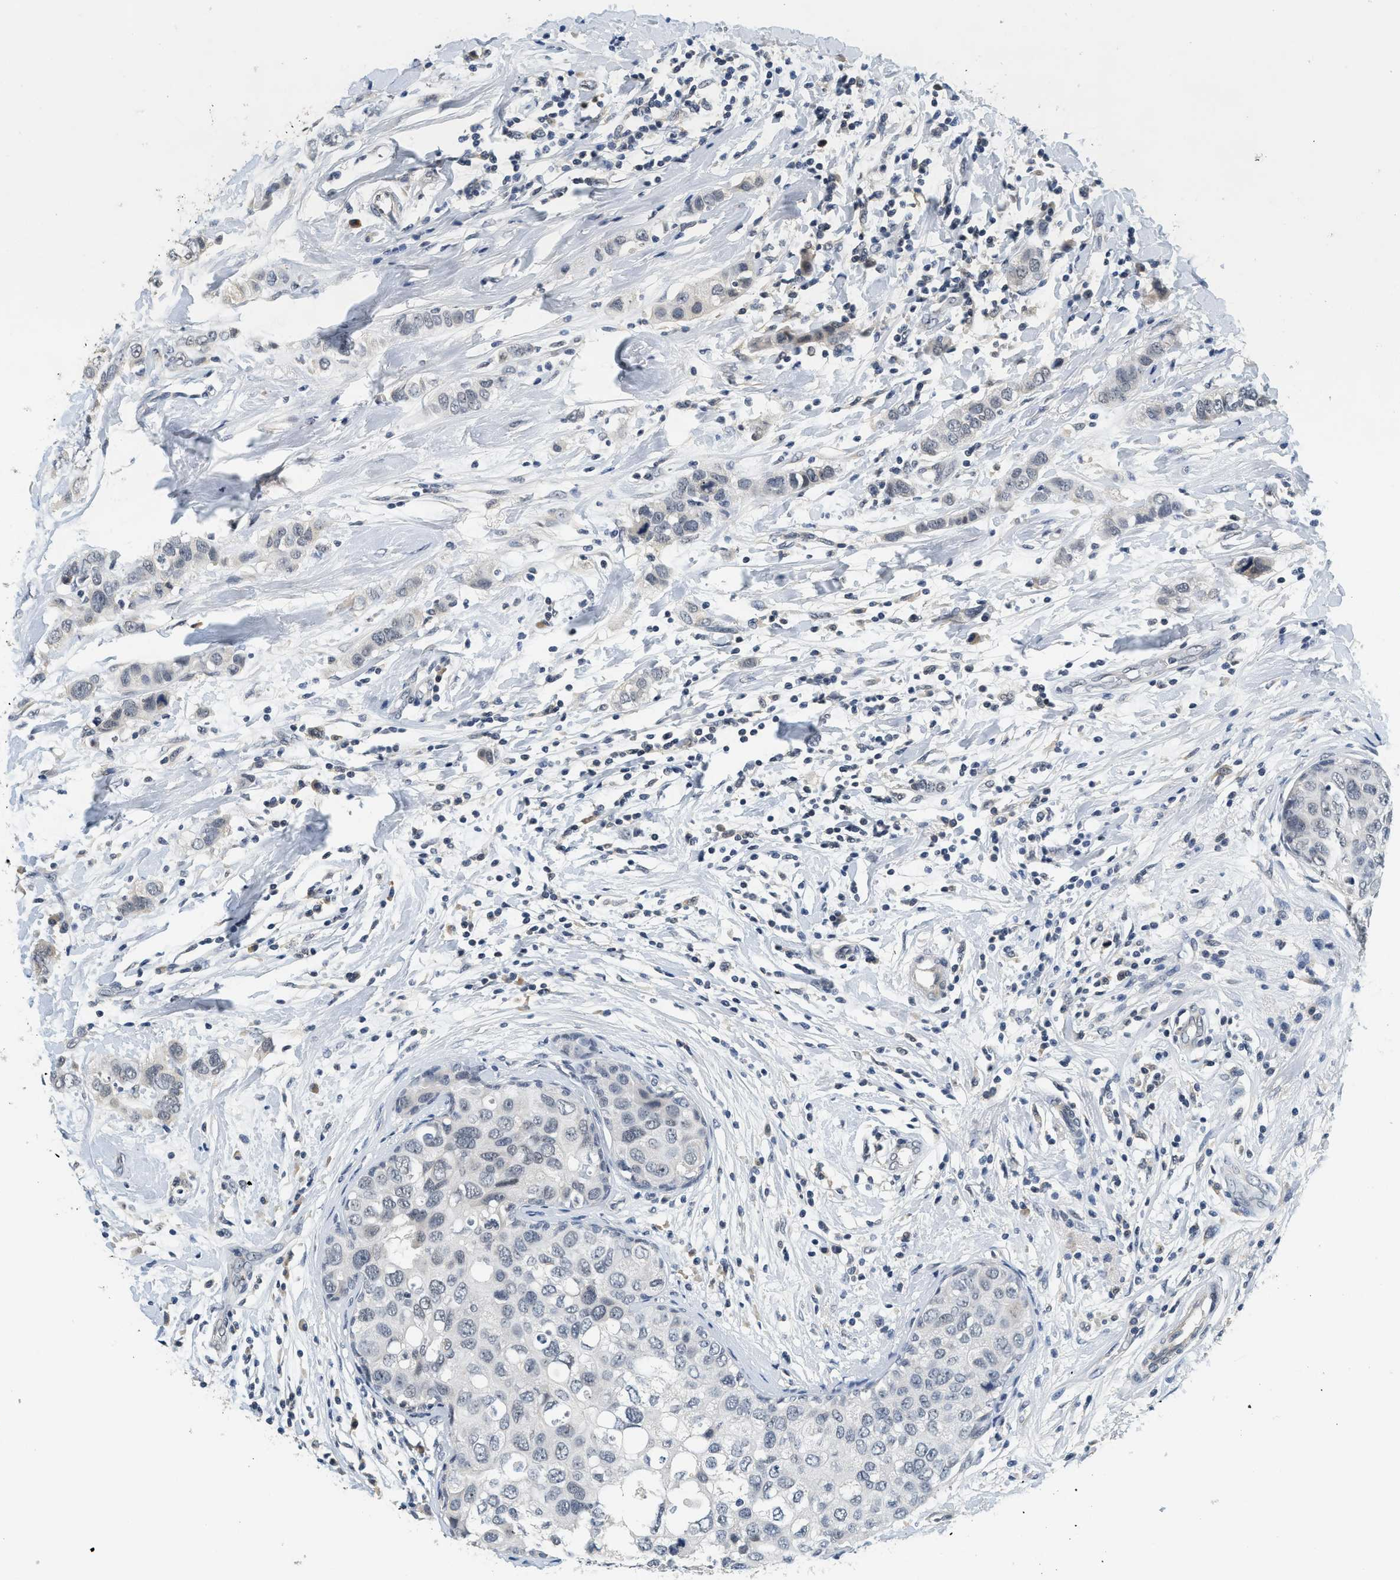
{"staining": {"intensity": "negative", "quantity": "none", "location": "none"}, "tissue": "breast cancer", "cell_type": "Tumor cells", "image_type": "cancer", "snomed": [{"axis": "morphology", "description": "Duct carcinoma"}, {"axis": "topography", "description": "Breast"}], "caption": "Immunohistochemistry micrograph of neoplastic tissue: human breast cancer (infiltrating ductal carcinoma) stained with DAB demonstrates no significant protein positivity in tumor cells.", "gene": "MZF1", "patient": {"sex": "female", "age": 50}}